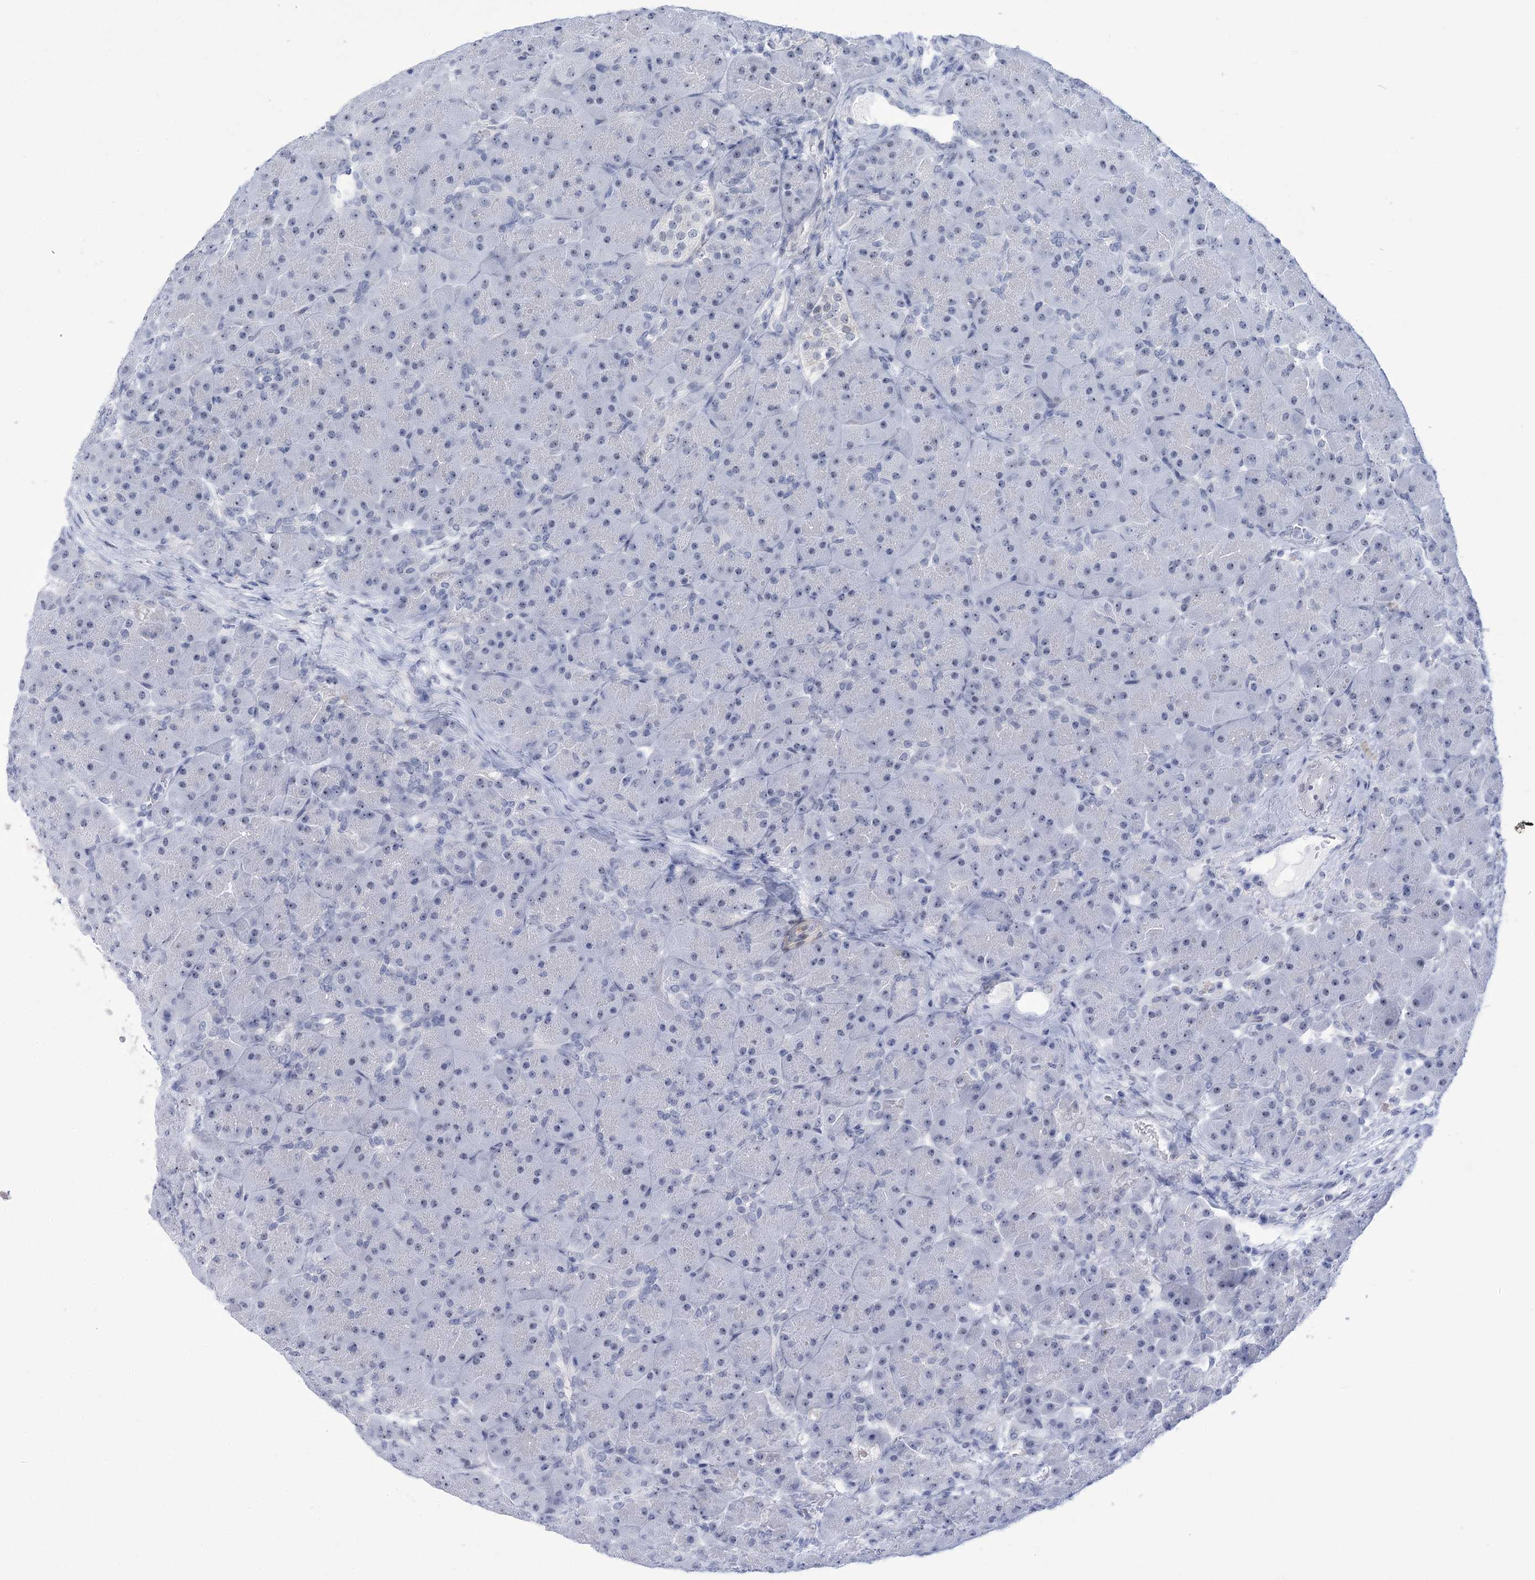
{"staining": {"intensity": "negative", "quantity": "none", "location": "none"}, "tissue": "pancreas", "cell_type": "Exocrine glandular cells", "image_type": "normal", "snomed": [{"axis": "morphology", "description": "Normal tissue, NOS"}, {"axis": "topography", "description": "Pancreas"}], "caption": "Pancreas was stained to show a protein in brown. There is no significant positivity in exocrine glandular cells. Nuclei are stained in blue.", "gene": "HORMAD1", "patient": {"sex": "male", "age": 66}}